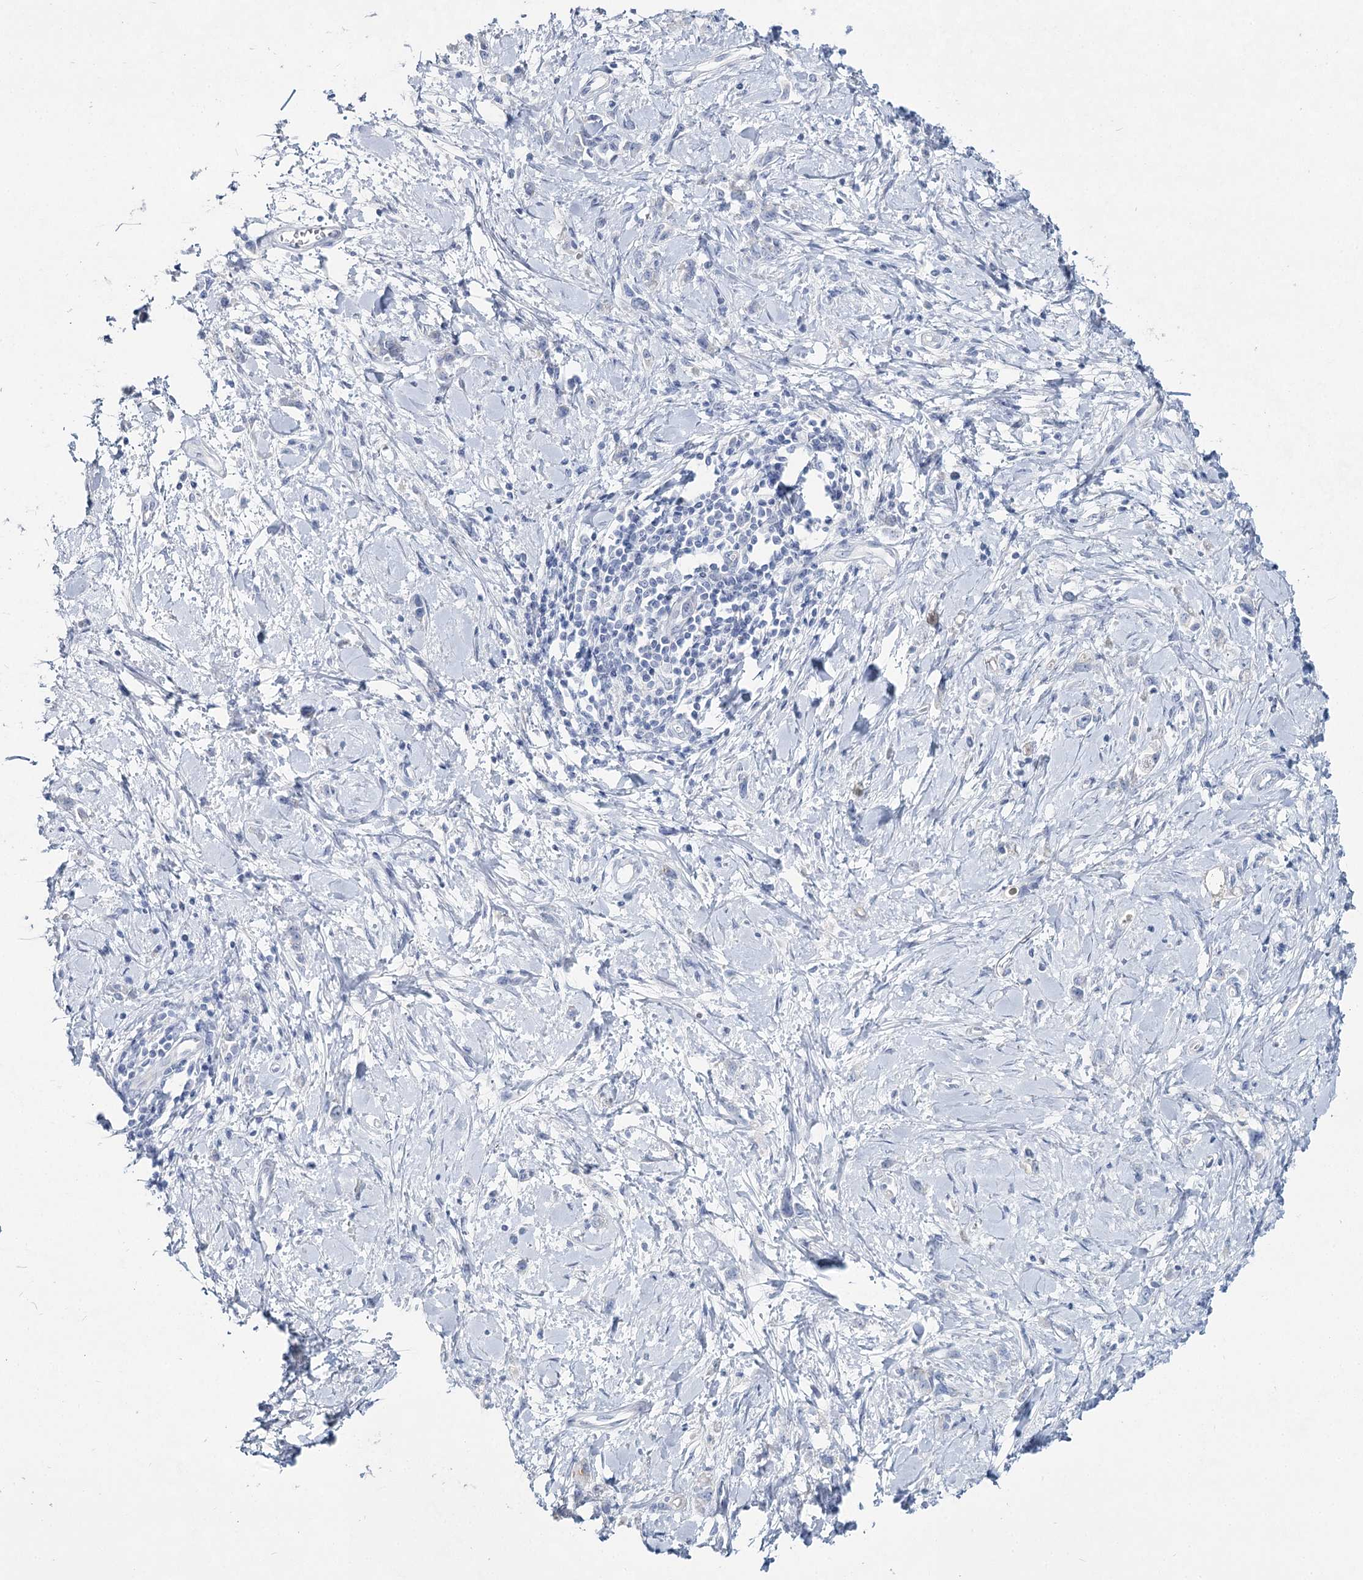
{"staining": {"intensity": "negative", "quantity": "none", "location": "none"}, "tissue": "stomach cancer", "cell_type": "Tumor cells", "image_type": "cancer", "snomed": [{"axis": "morphology", "description": "Adenocarcinoma, NOS"}, {"axis": "topography", "description": "Stomach"}], "caption": "Immunohistochemistry (IHC) photomicrograph of stomach cancer stained for a protein (brown), which reveals no staining in tumor cells.", "gene": "SLC17A2", "patient": {"sex": "female", "age": 76}}